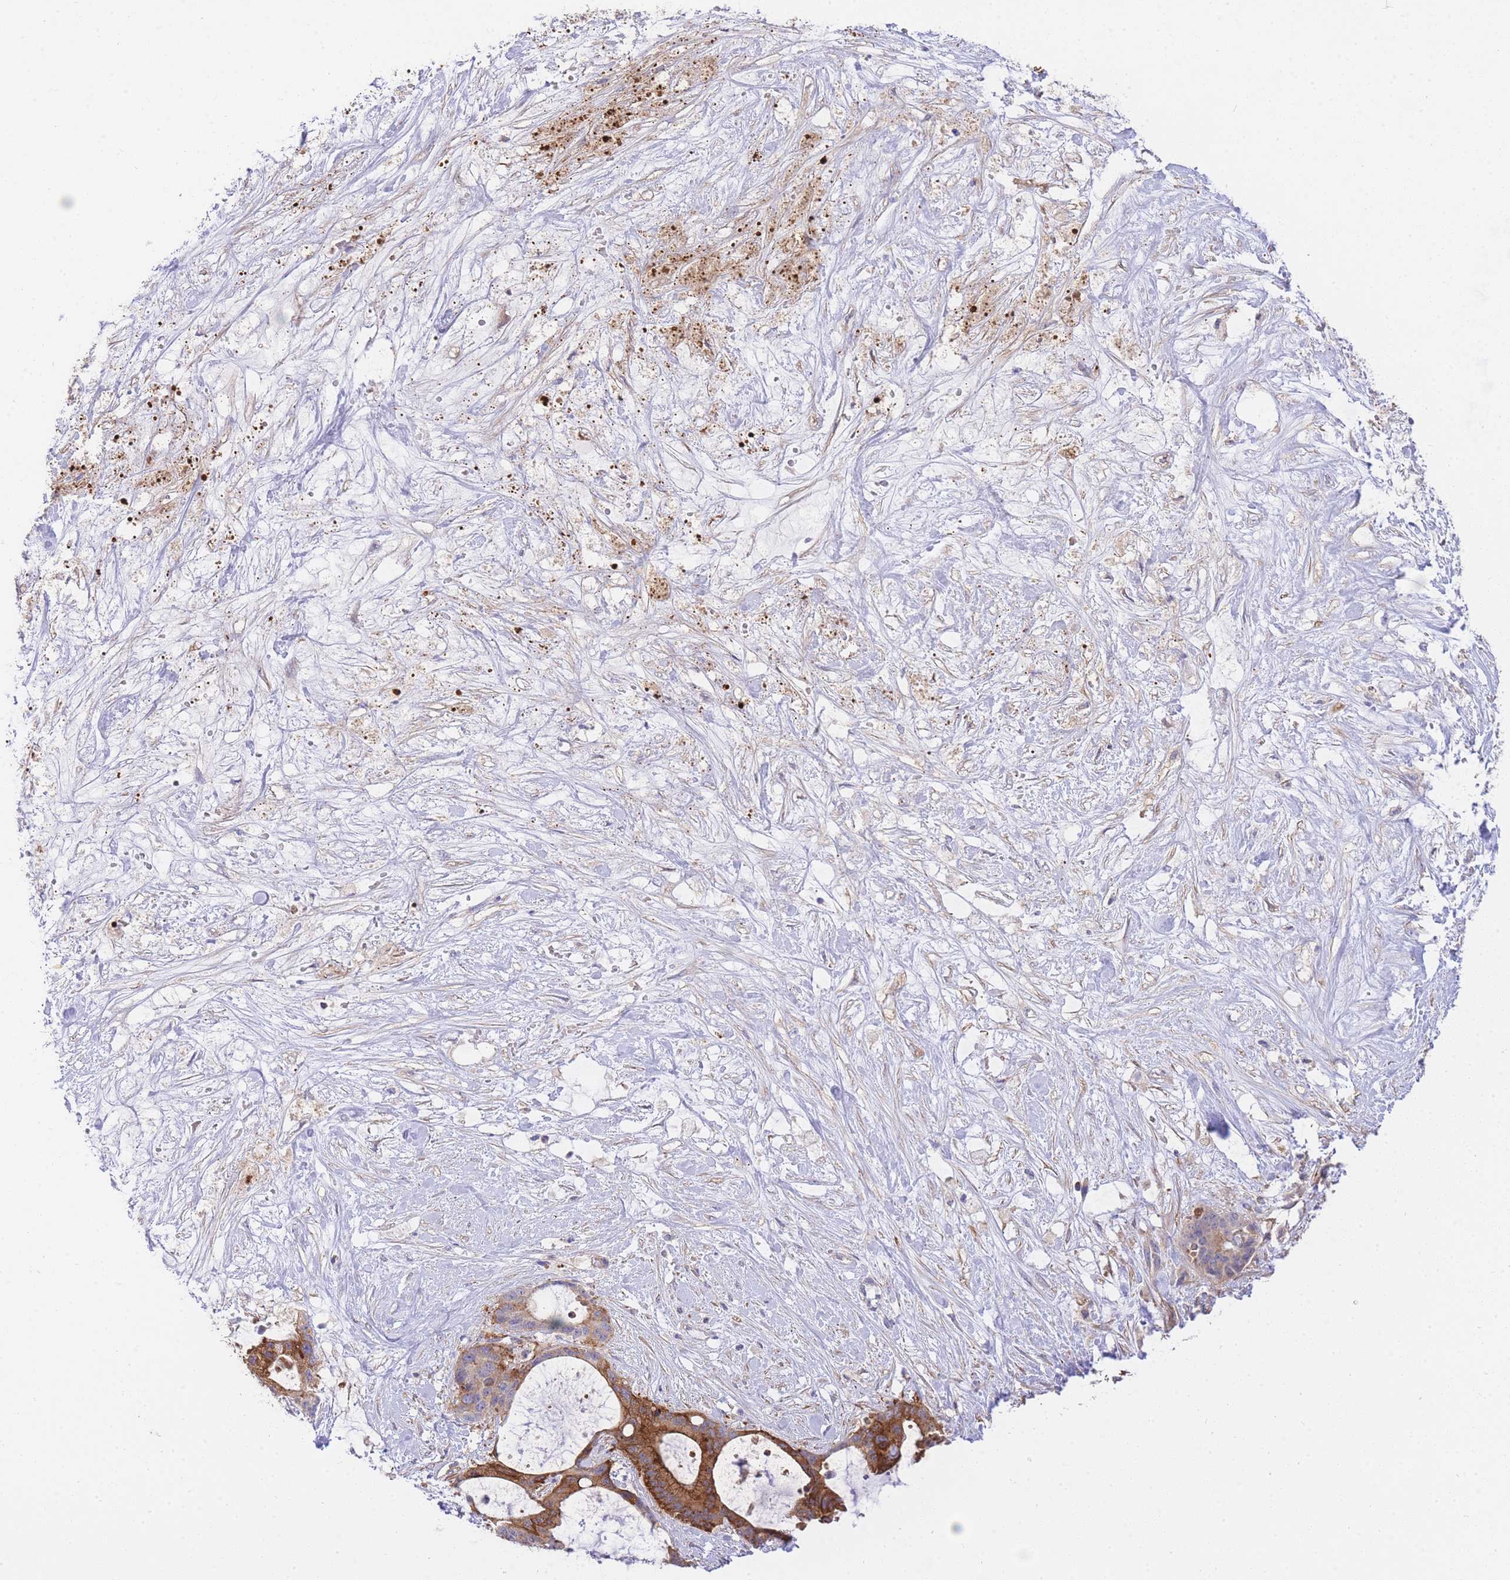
{"staining": {"intensity": "strong", "quantity": "25%-75%", "location": "cytoplasmic/membranous"}, "tissue": "liver cancer", "cell_type": "Tumor cells", "image_type": "cancer", "snomed": [{"axis": "morphology", "description": "Normal tissue, NOS"}, {"axis": "morphology", "description": "Cholangiocarcinoma"}, {"axis": "topography", "description": "Liver"}, {"axis": "topography", "description": "Peripheral nerve tissue"}], "caption": "This micrograph reveals immunohistochemistry staining of liver cancer (cholangiocarcinoma), with high strong cytoplasmic/membranous expression in approximately 25%-75% of tumor cells.", "gene": "INSYN2B", "patient": {"sex": "female", "age": 73}}